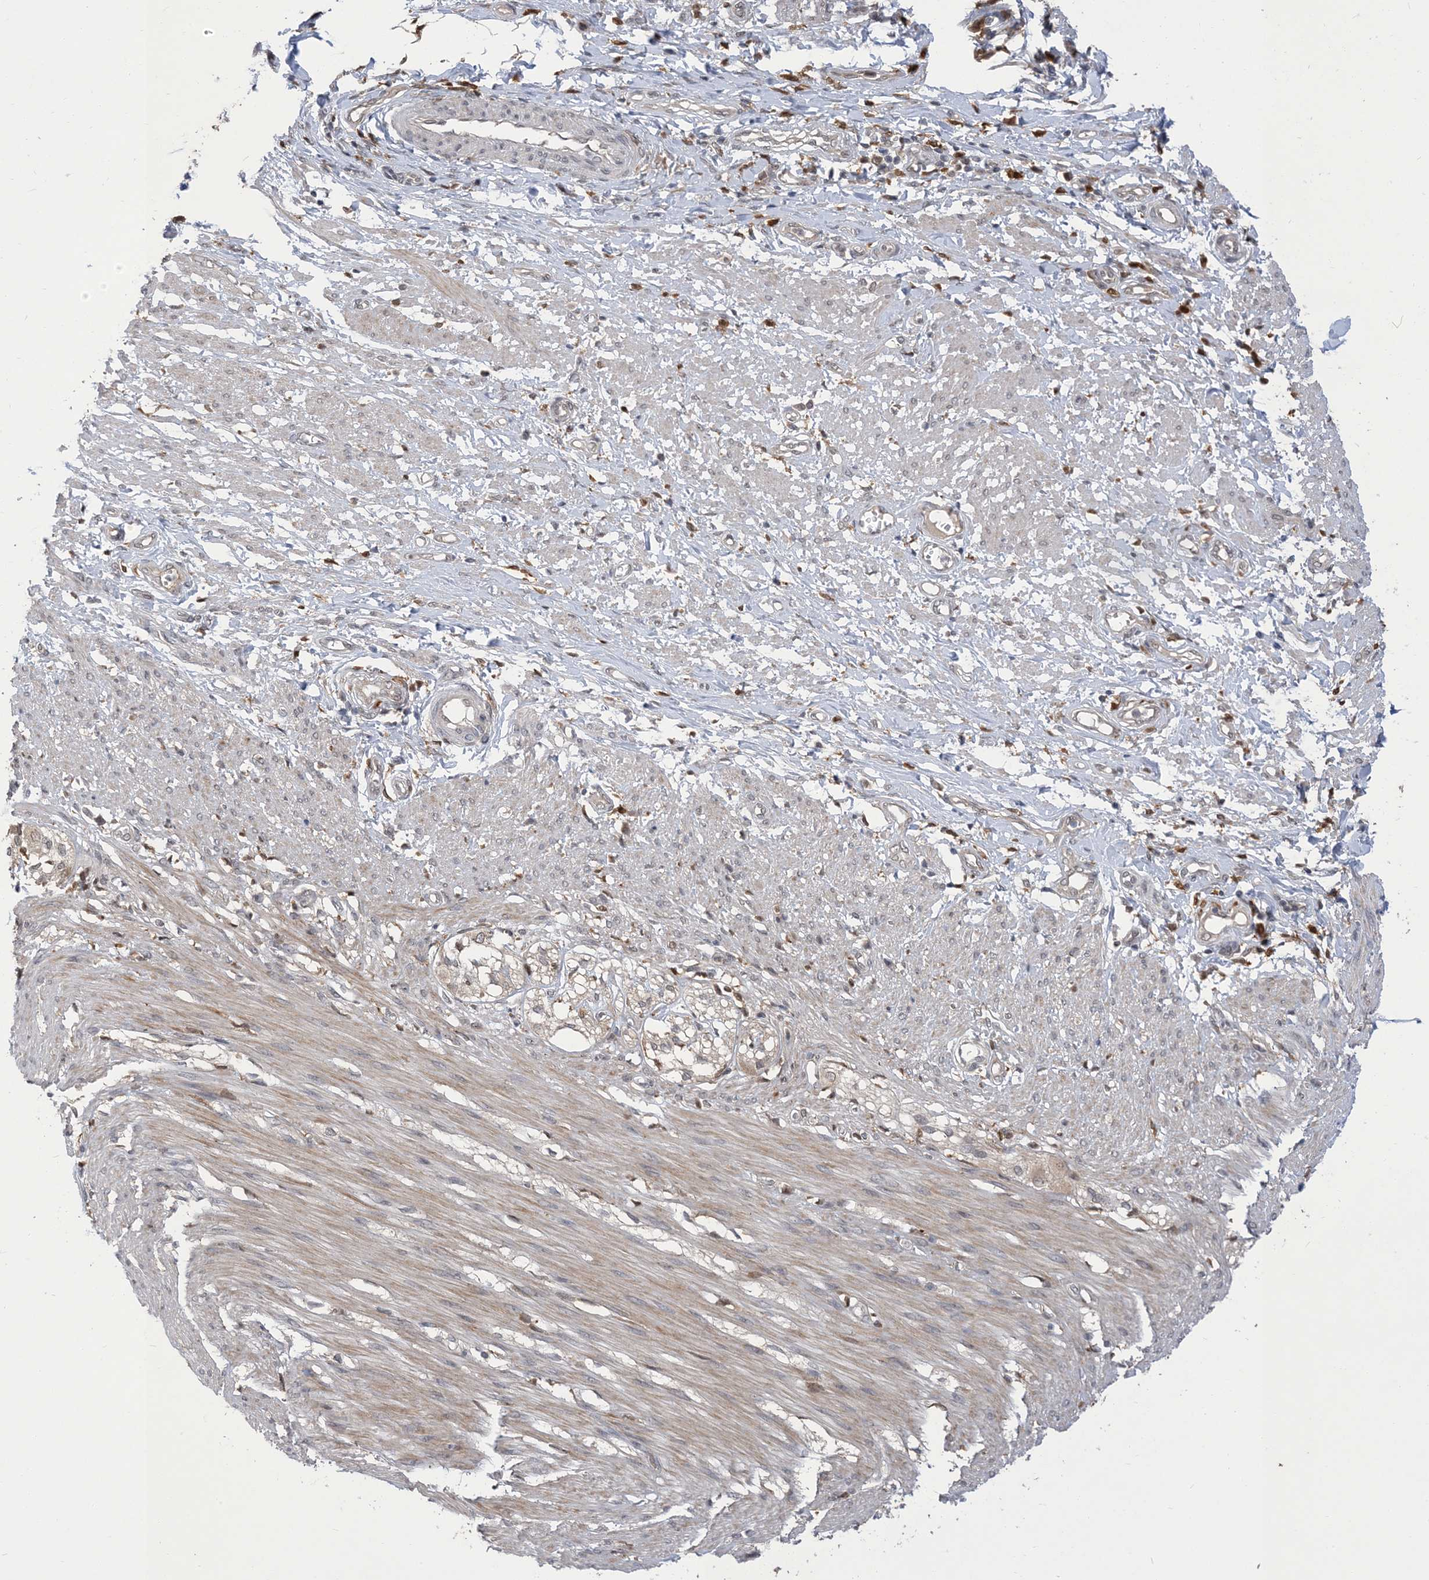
{"staining": {"intensity": "weak", "quantity": "25%-75%", "location": "cytoplasmic/membranous"}, "tissue": "smooth muscle", "cell_type": "Smooth muscle cells", "image_type": "normal", "snomed": [{"axis": "morphology", "description": "Normal tissue, NOS"}, {"axis": "morphology", "description": "Adenocarcinoma, NOS"}, {"axis": "topography", "description": "Colon"}, {"axis": "topography", "description": "Peripheral nerve tissue"}], "caption": "Unremarkable smooth muscle was stained to show a protein in brown. There is low levels of weak cytoplasmic/membranous expression in approximately 25%-75% of smooth muscle cells.", "gene": "NAGK", "patient": {"sex": "male", "age": 14}}